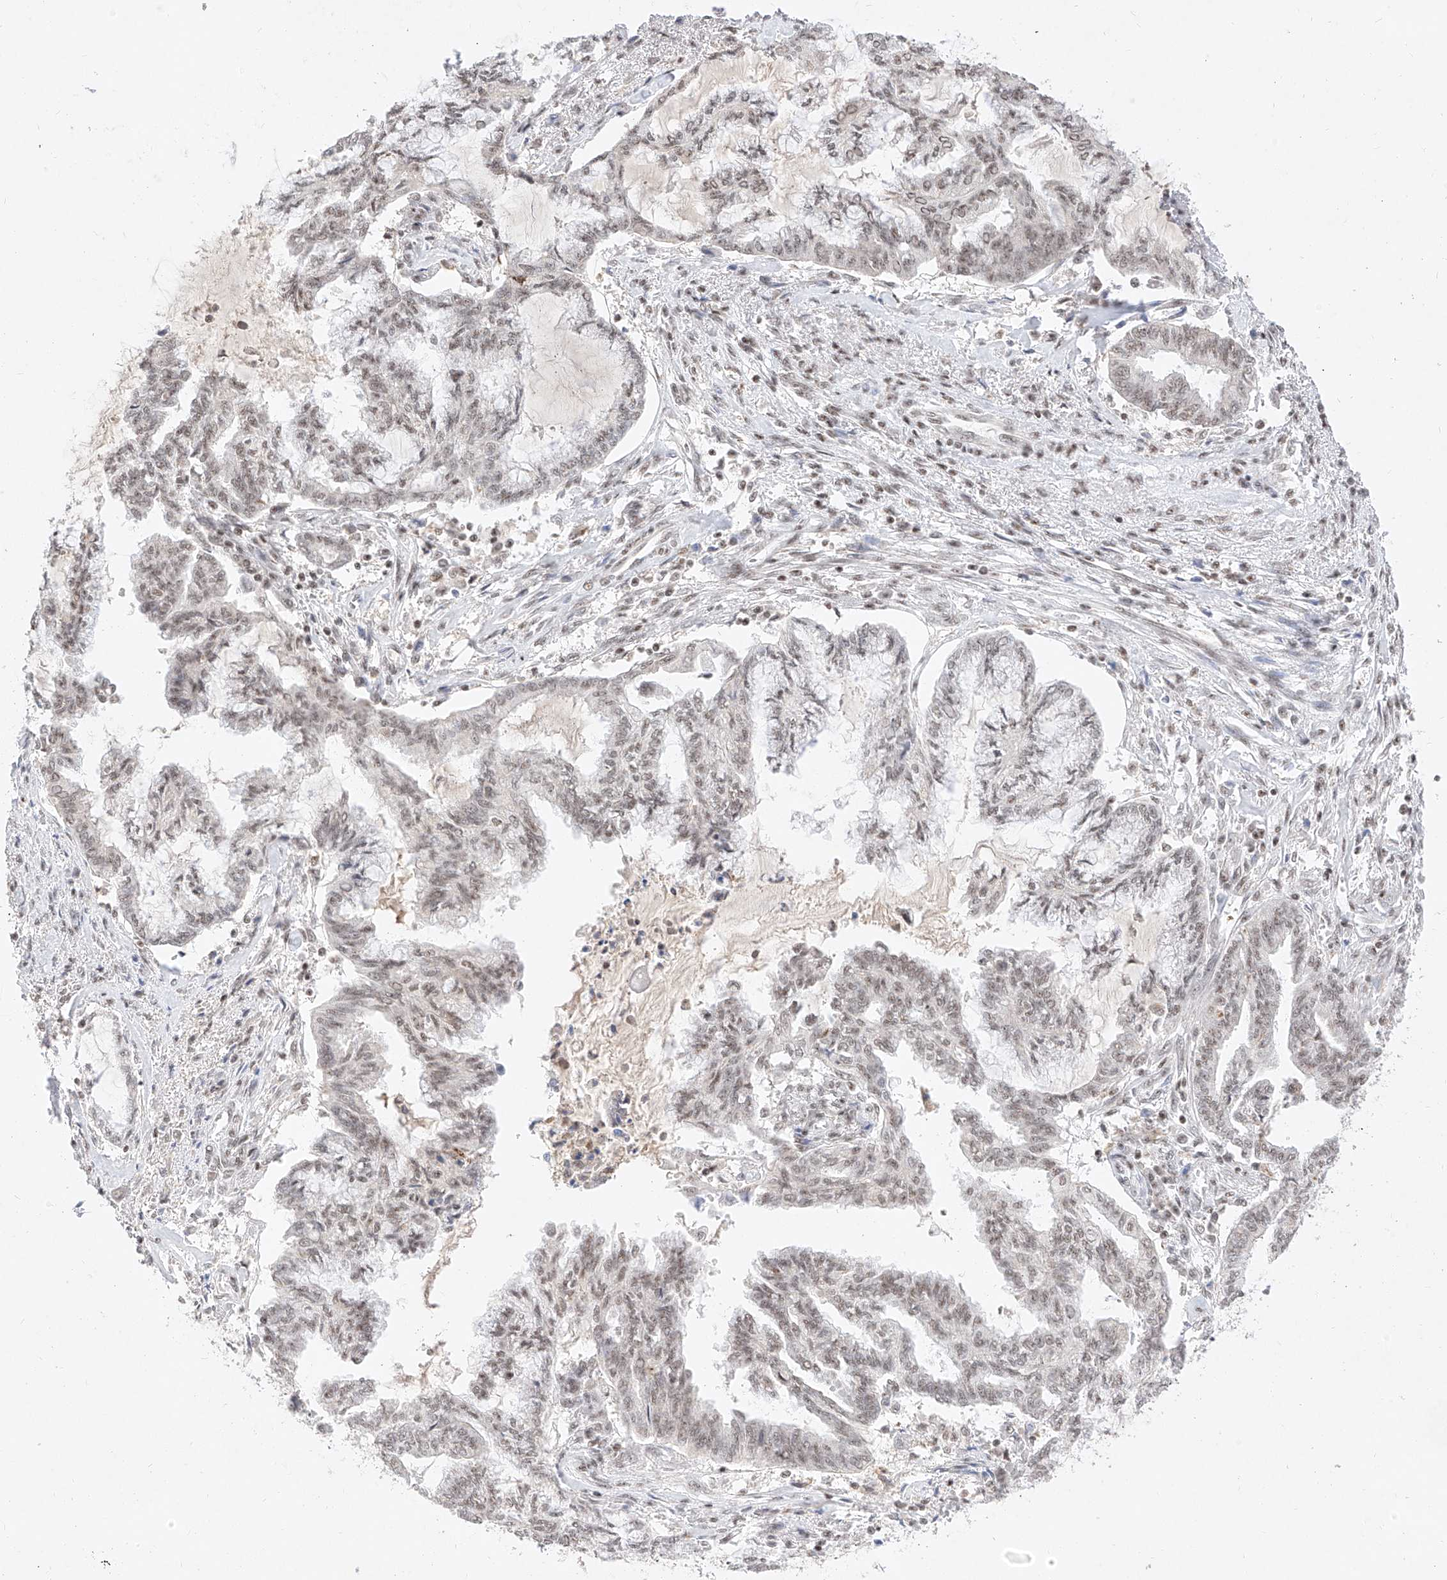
{"staining": {"intensity": "weak", "quantity": "25%-75%", "location": "nuclear"}, "tissue": "endometrial cancer", "cell_type": "Tumor cells", "image_type": "cancer", "snomed": [{"axis": "morphology", "description": "Adenocarcinoma, NOS"}, {"axis": "topography", "description": "Endometrium"}], "caption": "Protein staining displays weak nuclear positivity in approximately 25%-75% of tumor cells in endometrial cancer.", "gene": "NRF1", "patient": {"sex": "female", "age": 86}}